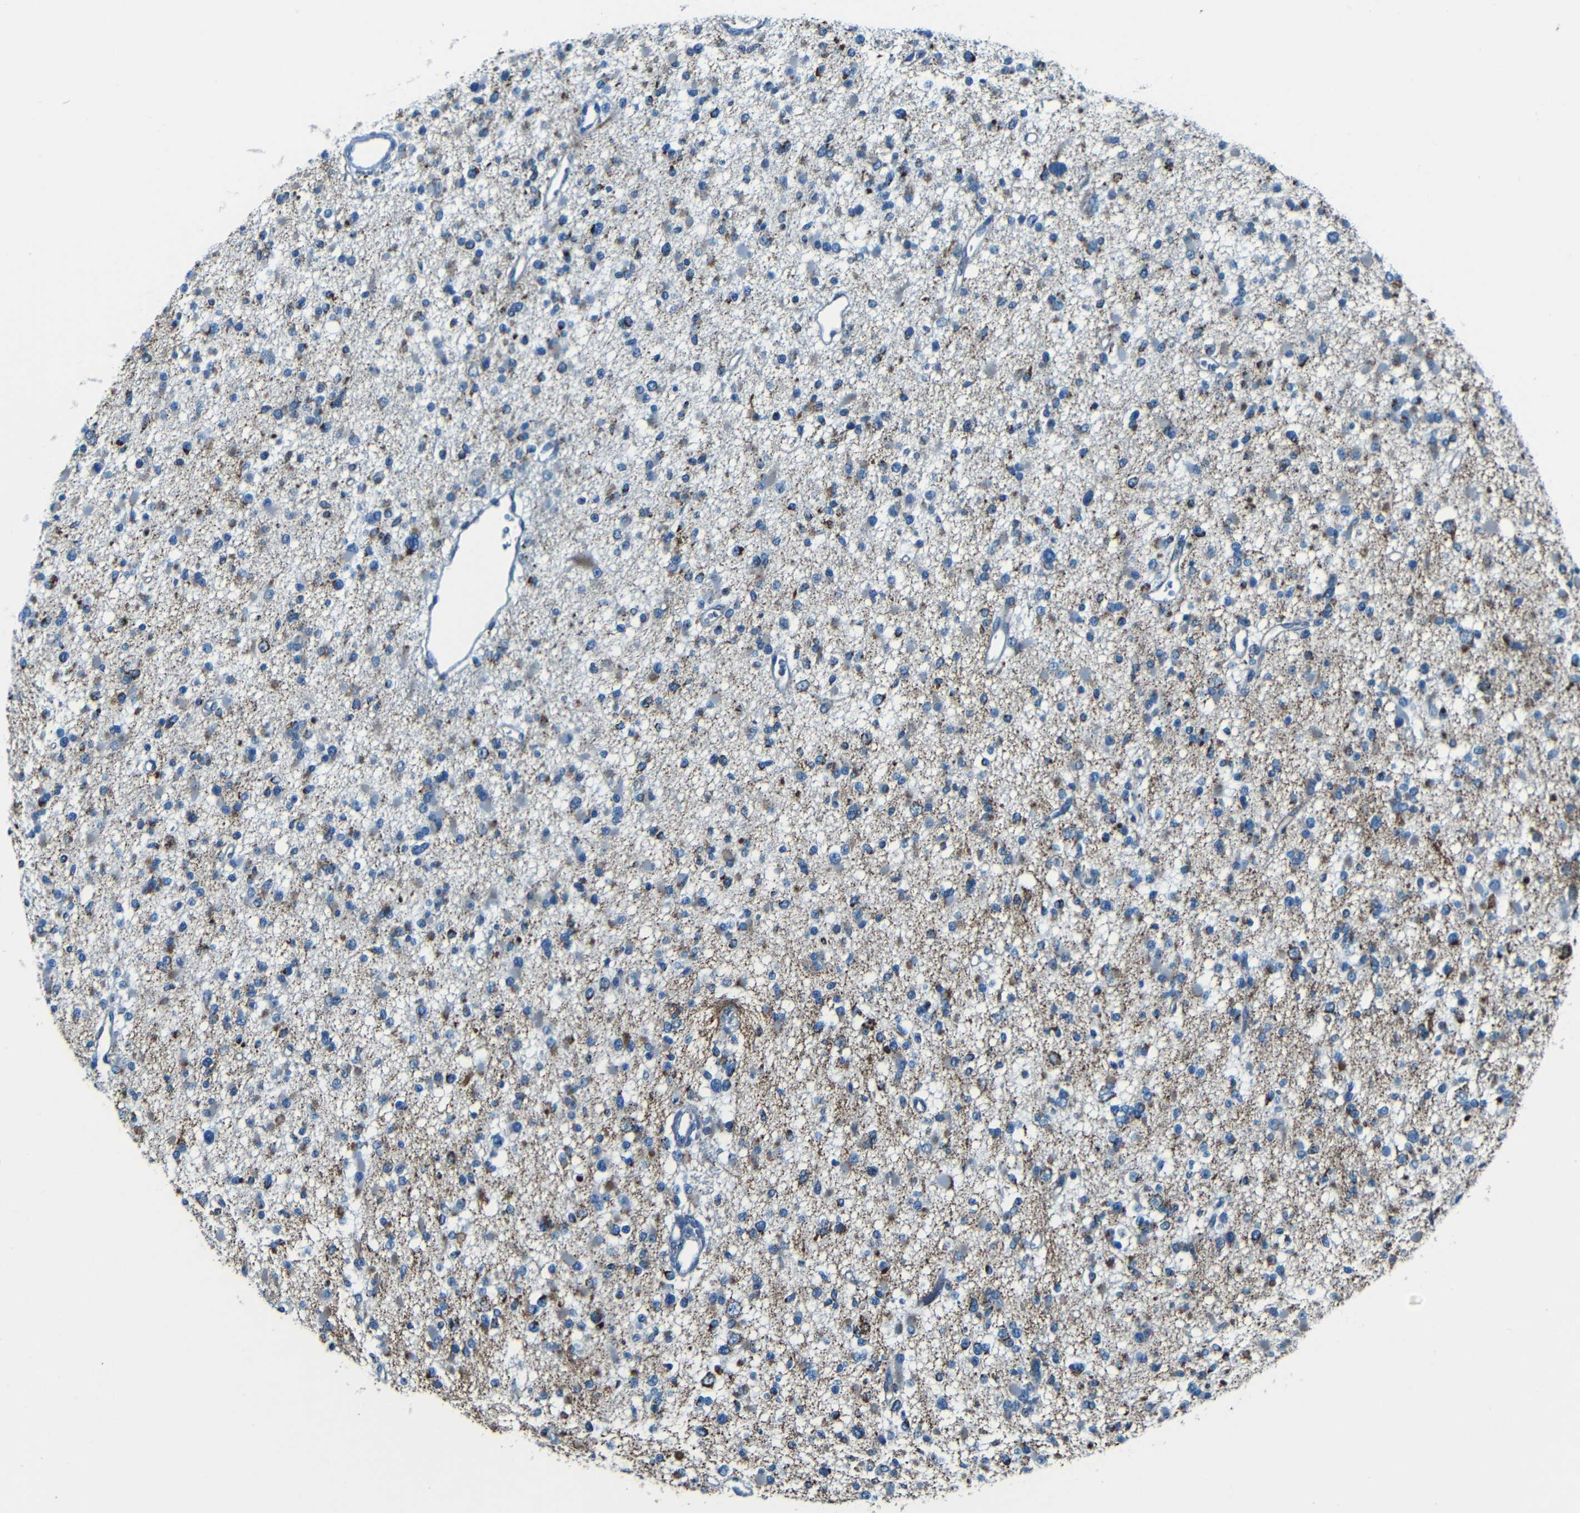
{"staining": {"intensity": "strong", "quantity": "<25%", "location": "cytoplasmic/membranous"}, "tissue": "glioma", "cell_type": "Tumor cells", "image_type": "cancer", "snomed": [{"axis": "morphology", "description": "Glioma, malignant, Low grade"}, {"axis": "topography", "description": "Brain"}], "caption": "This histopathology image shows immunohistochemistry (IHC) staining of human glioma, with medium strong cytoplasmic/membranous expression in about <25% of tumor cells.", "gene": "WSCD2", "patient": {"sex": "female", "age": 22}}